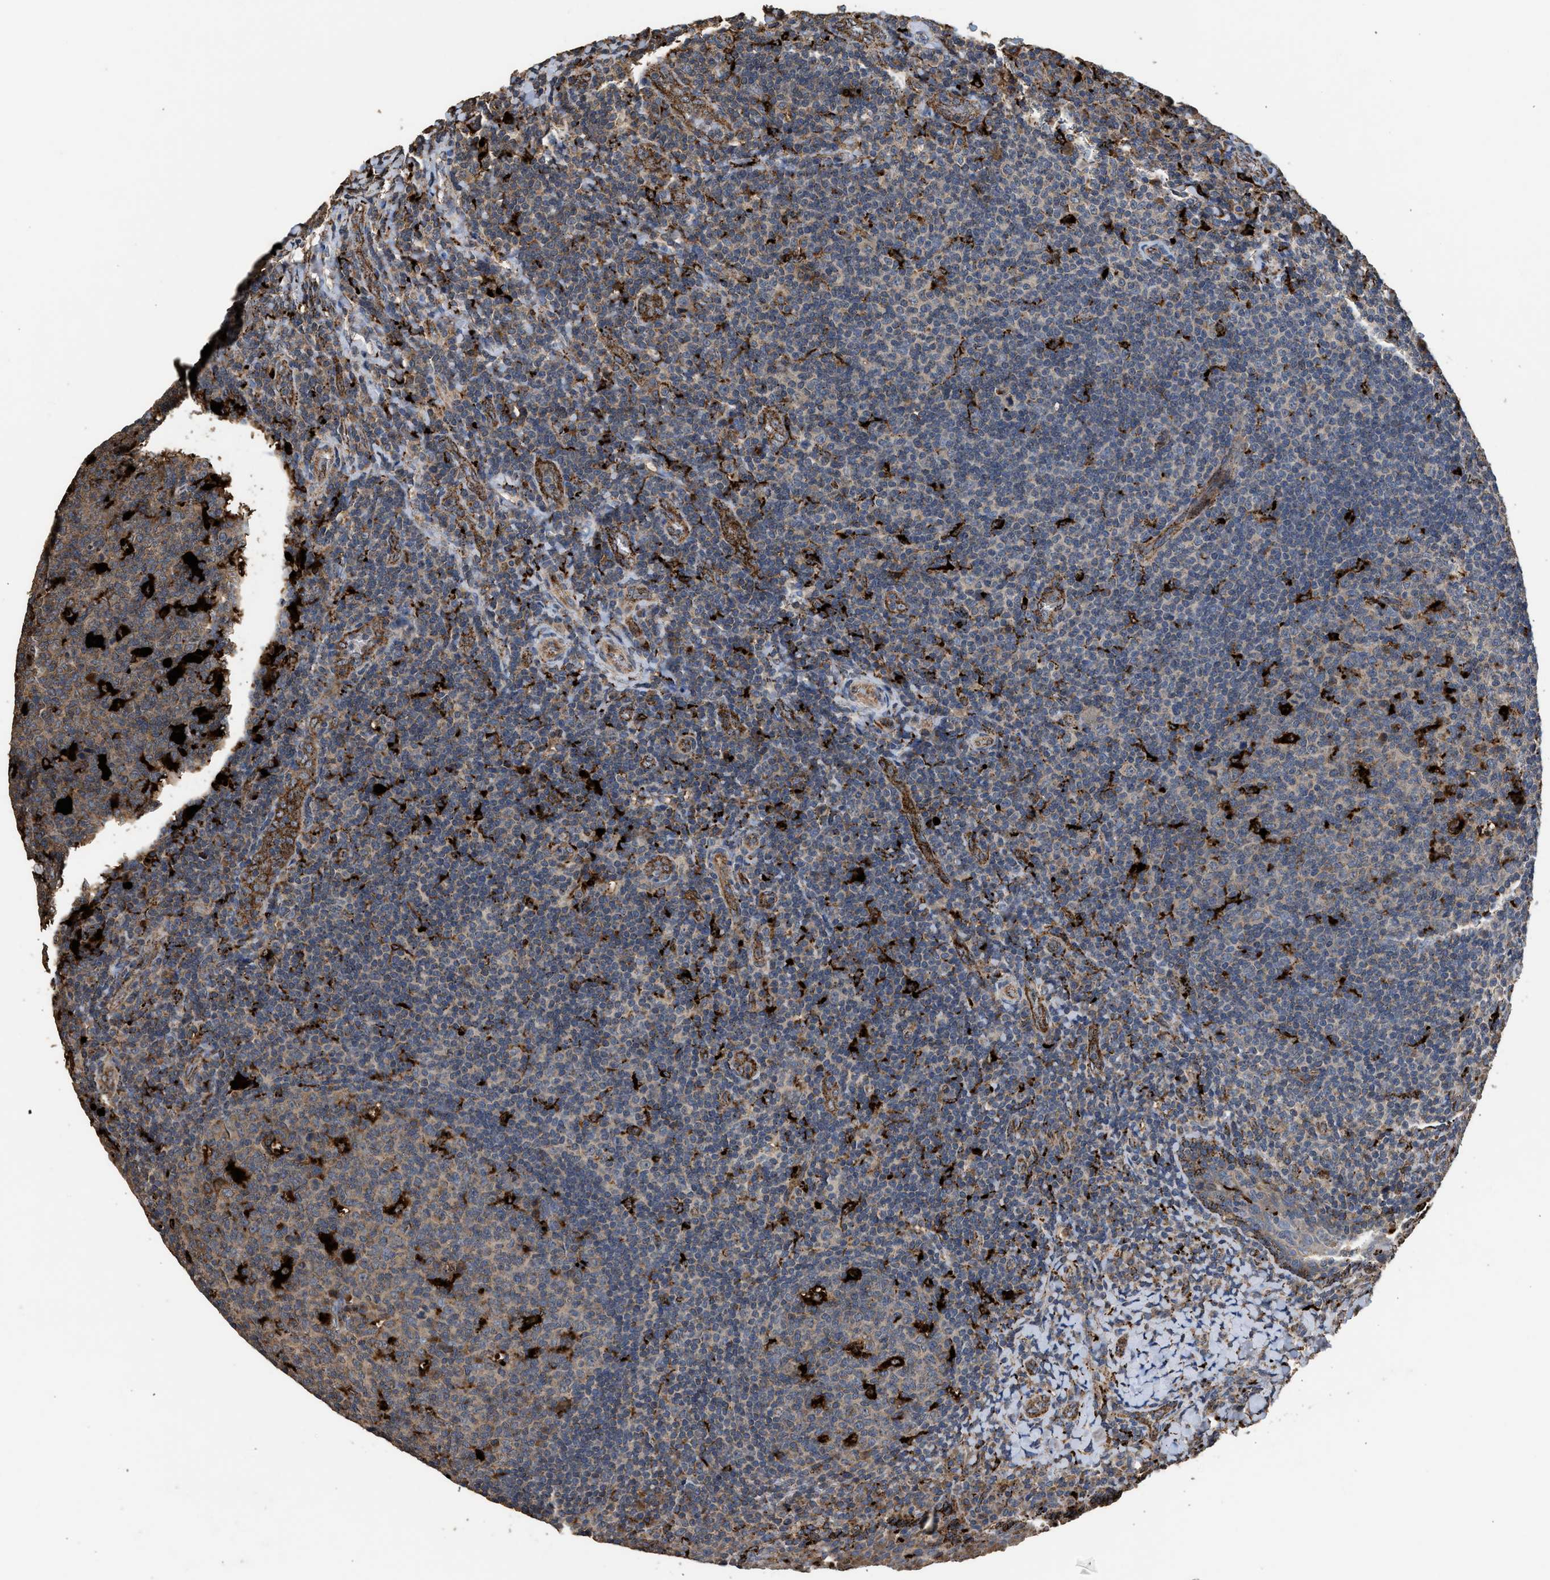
{"staining": {"intensity": "strong", "quantity": "<25%", "location": "cytoplasmic/membranous"}, "tissue": "tonsil", "cell_type": "Germinal center cells", "image_type": "normal", "snomed": [{"axis": "morphology", "description": "Normal tissue, NOS"}, {"axis": "topography", "description": "Tonsil"}], "caption": "Immunohistochemical staining of normal tonsil demonstrates <25% levels of strong cytoplasmic/membranous protein staining in approximately <25% of germinal center cells.", "gene": "CTSV", "patient": {"sex": "male", "age": 17}}